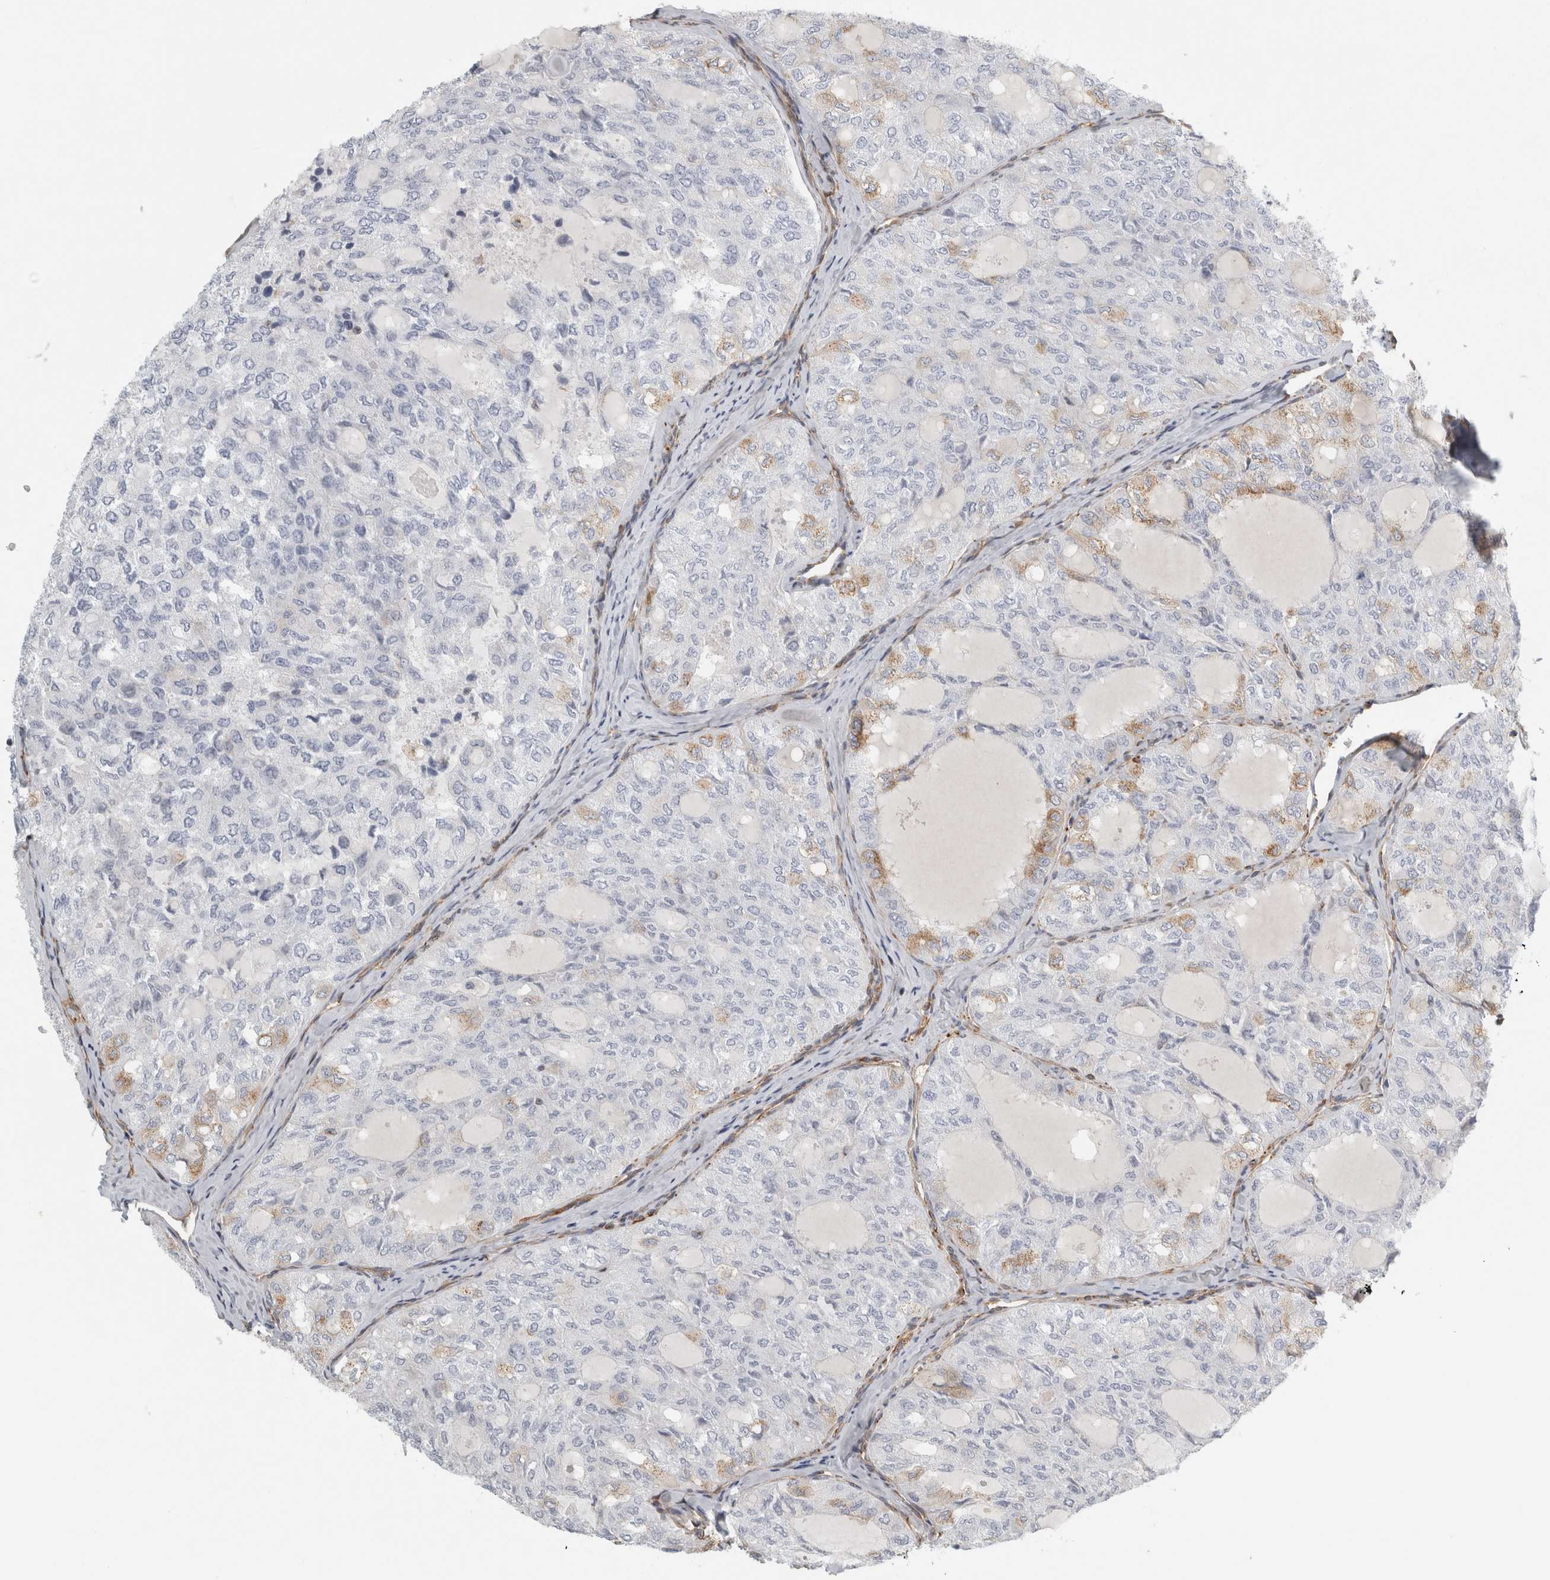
{"staining": {"intensity": "weak", "quantity": "<25%", "location": "cytoplasmic/membranous"}, "tissue": "thyroid cancer", "cell_type": "Tumor cells", "image_type": "cancer", "snomed": [{"axis": "morphology", "description": "Follicular adenoma carcinoma, NOS"}, {"axis": "topography", "description": "Thyroid gland"}], "caption": "High power microscopy image of an immunohistochemistry (IHC) histopathology image of follicular adenoma carcinoma (thyroid), revealing no significant positivity in tumor cells.", "gene": "PEX6", "patient": {"sex": "male", "age": 75}}